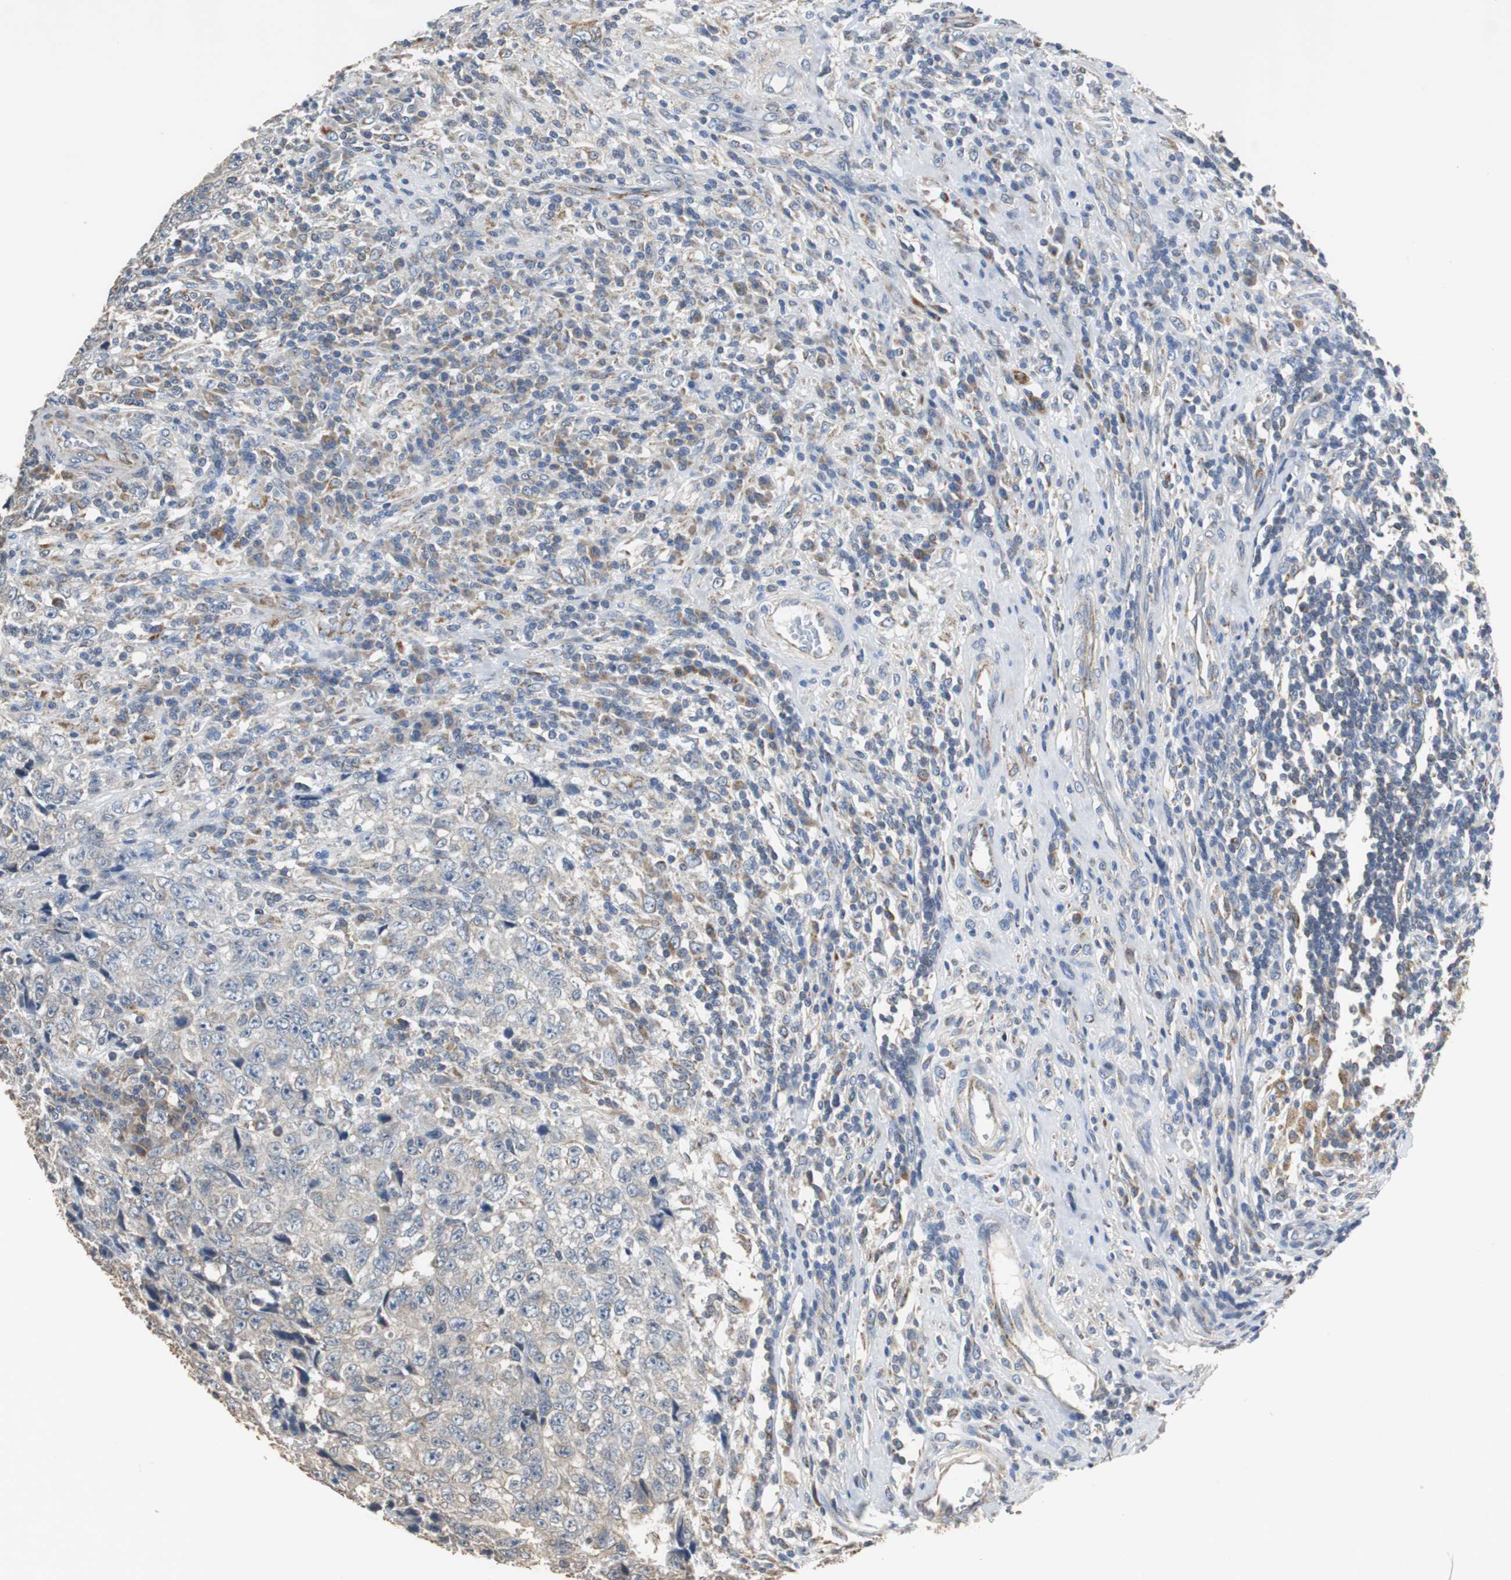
{"staining": {"intensity": "negative", "quantity": "none", "location": "none"}, "tissue": "testis cancer", "cell_type": "Tumor cells", "image_type": "cancer", "snomed": [{"axis": "morphology", "description": "Necrosis, NOS"}, {"axis": "morphology", "description": "Carcinoma, Embryonal, NOS"}, {"axis": "topography", "description": "Testis"}], "caption": "The IHC micrograph has no significant positivity in tumor cells of testis embryonal carcinoma tissue.", "gene": "HMGCL", "patient": {"sex": "male", "age": 19}}